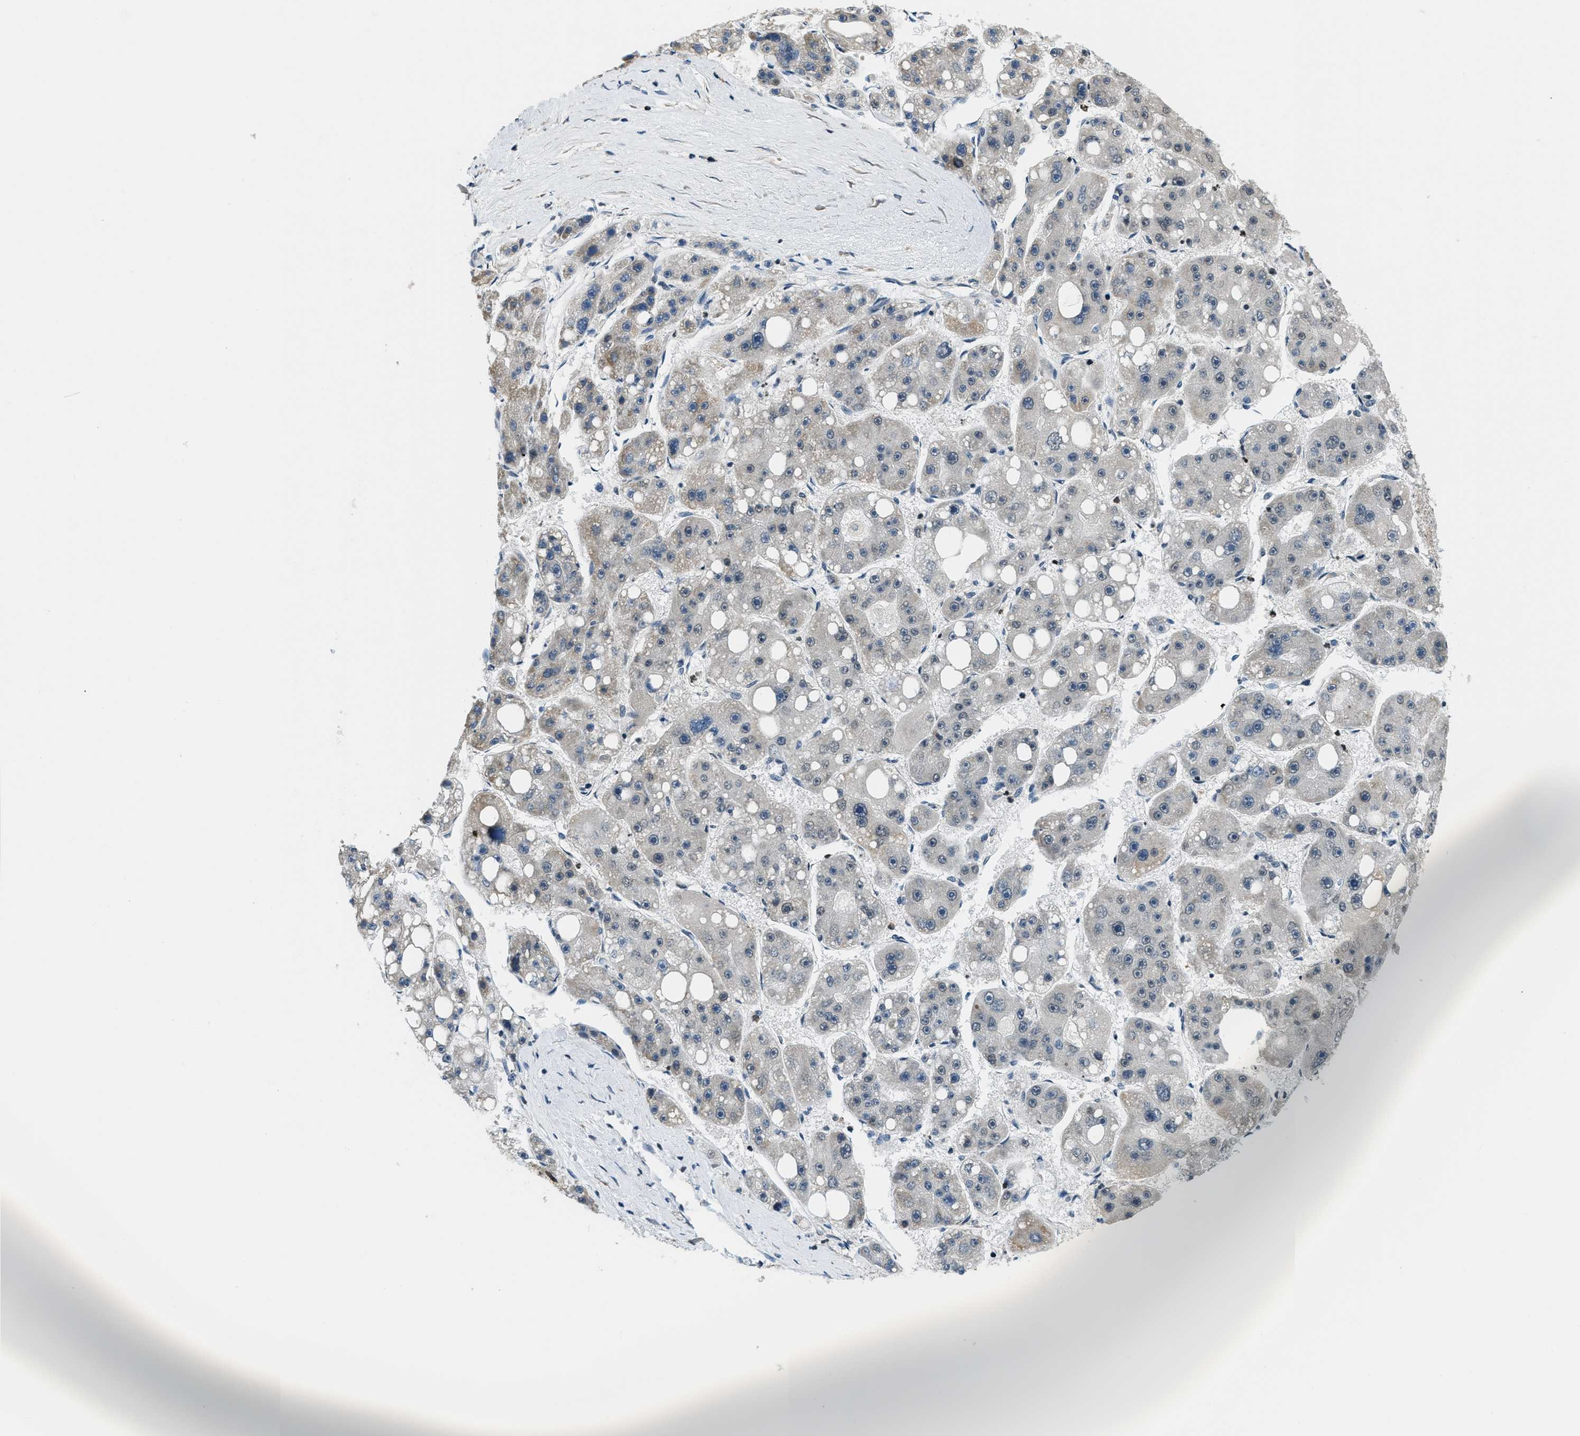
{"staining": {"intensity": "negative", "quantity": "none", "location": "none"}, "tissue": "liver cancer", "cell_type": "Tumor cells", "image_type": "cancer", "snomed": [{"axis": "morphology", "description": "Carcinoma, Hepatocellular, NOS"}, {"axis": "topography", "description": "Liver"}], "caption": "An immunohistochemistry (IHC) photomicrograph of liver cancer is shown. There is no staining in tumor cells of liver cancer.", "gene": "RAB11FIP1", "patient": {"sex": "female", "age": 61}}